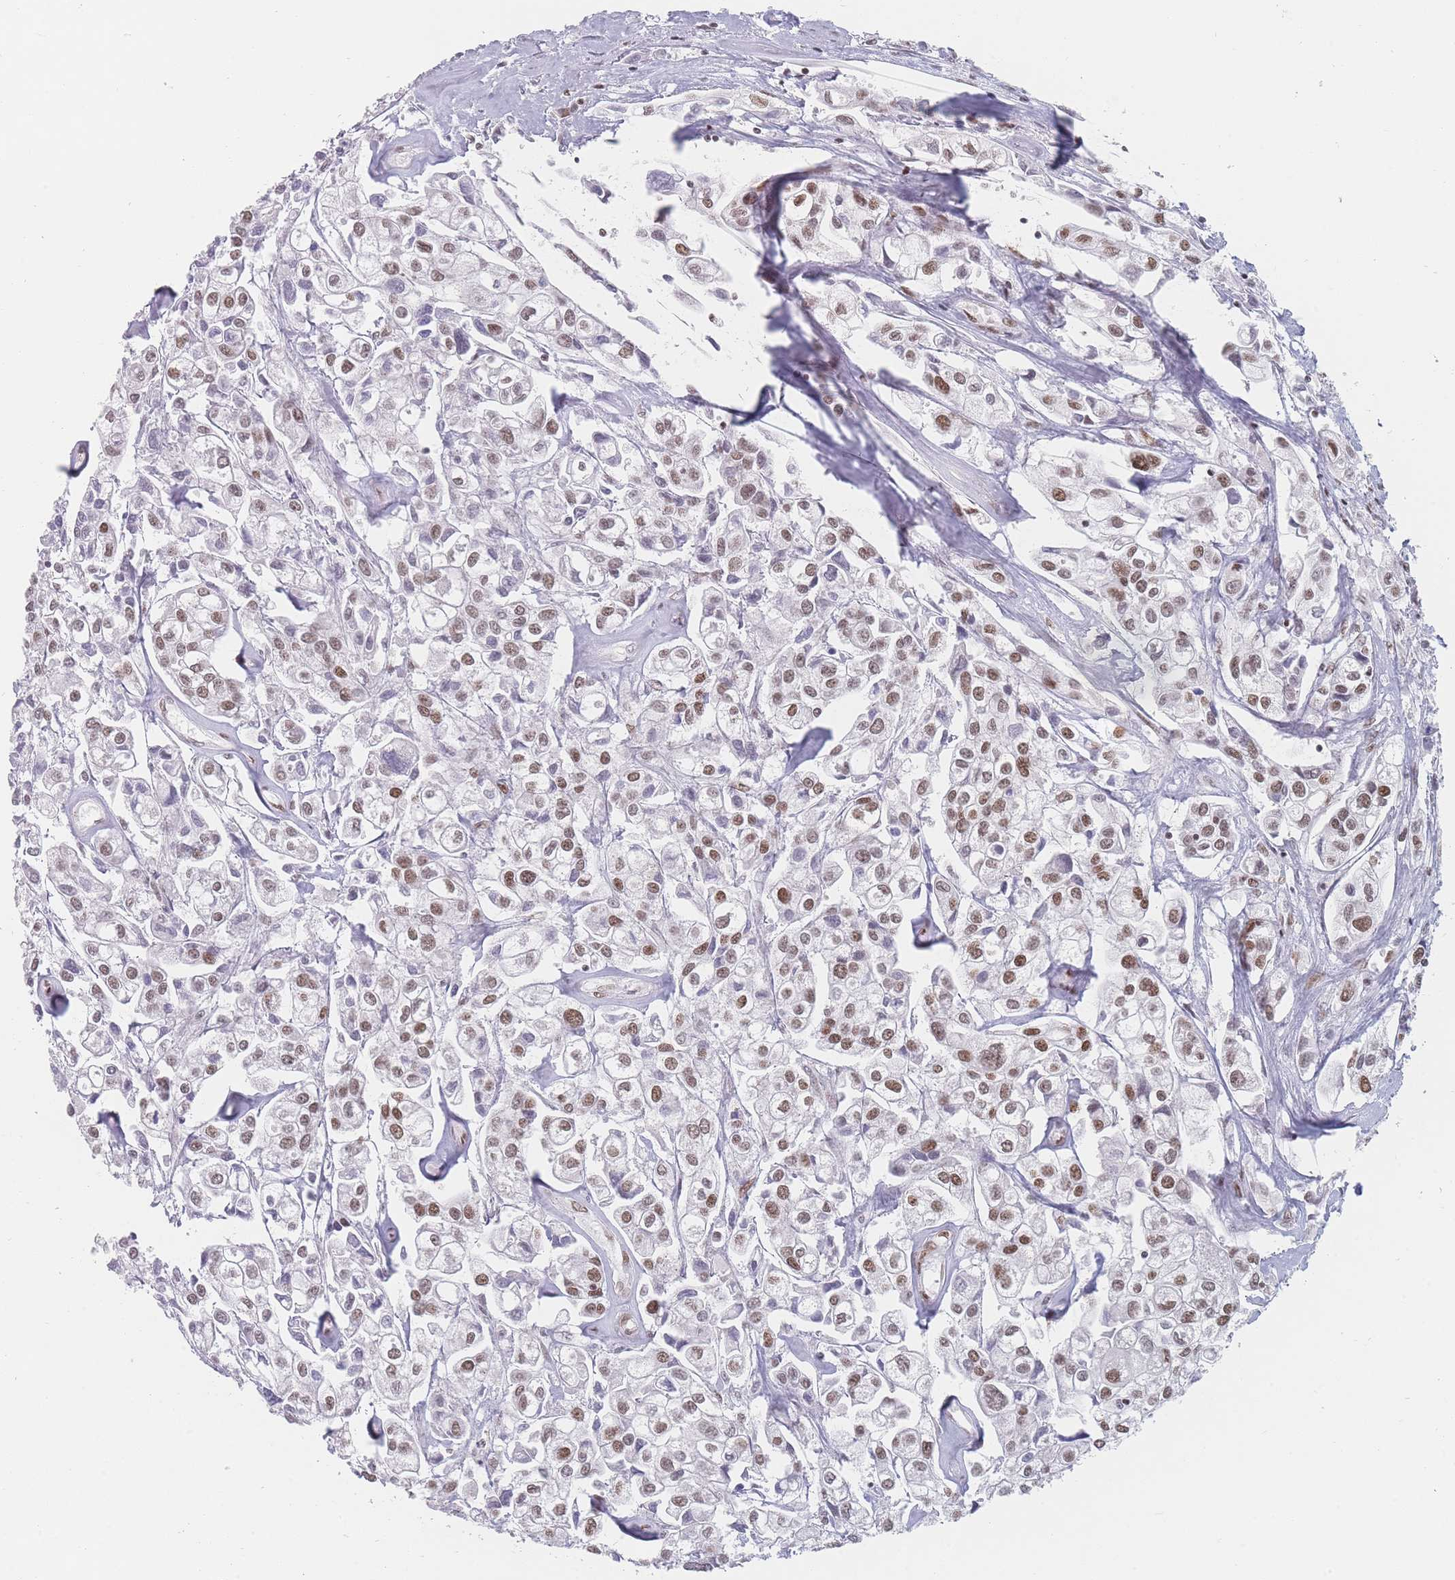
{"staining": {"intensity": "moderate", "quantity": "25%-75%", "location": "nuclear"}, "tissue": "urothelial cancer", "cell_type": "Tumor cells", "image_type": "cancer", "snomed": [{"axis": "morphology", "description": "Urothelial carcinoma, High grade"}, {"axis": "topography", "description": "Urinary bladder"}], "caption": "Tumor cells demonstrate medium levels of moderate nuclear expression in about 25%-75% of cells in human high-grade urothelial carcinoma. (DAB IHC, brown staining for protein, blue staining for nuclei).", "gene": "SAFB2", "patient": {"sex": "male", "age": 67}}